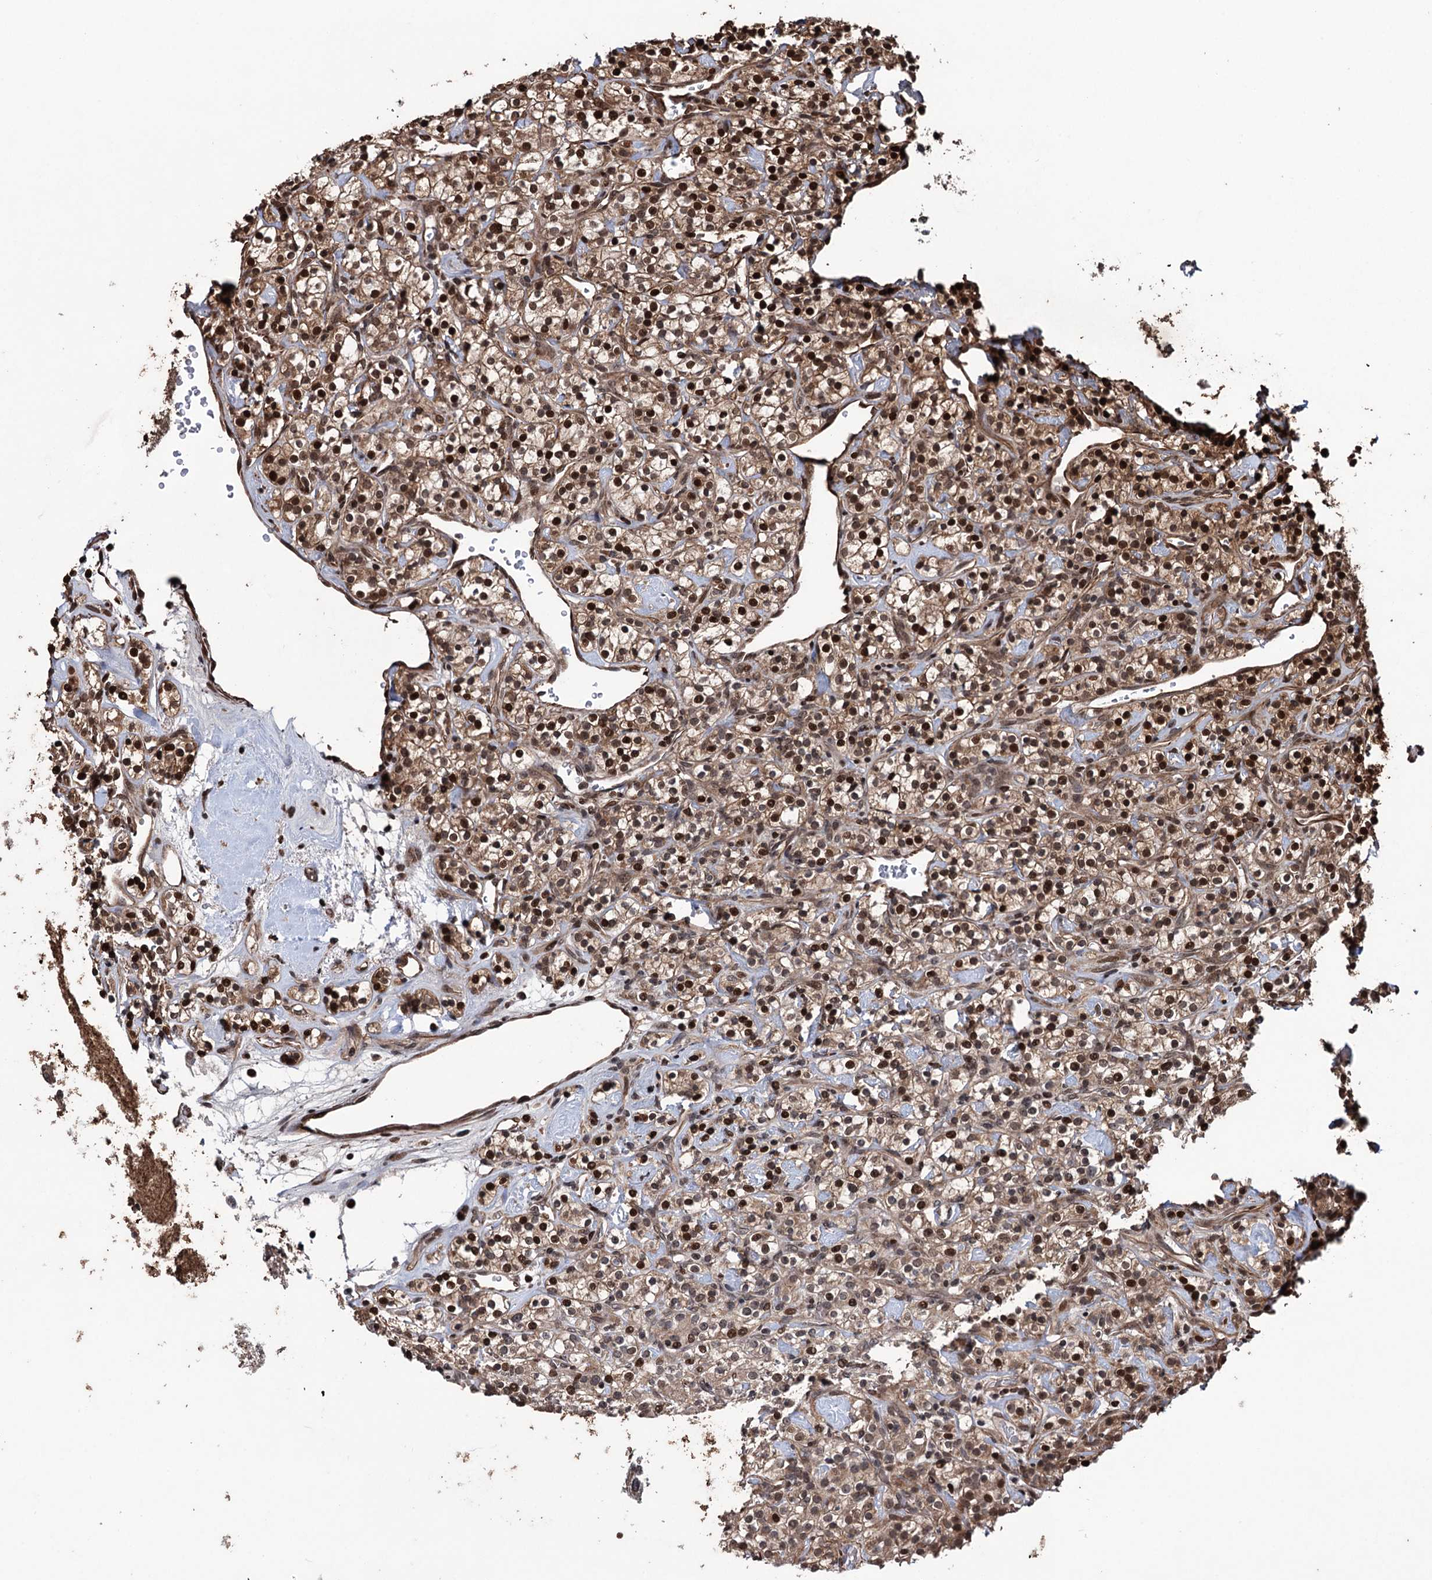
{"staining": {"intensity": "strong", "quantity": ">75%", "location": "cytoplasmic/membranous,nuclear"}, "tissue": "renal cancer", "cell_type": "Tumor cells", "image_type": "cancer", "snomed": [{"axis": "morphology", "description": "Adenocarcinoma, NOS"}, {"axis": "topography", "description": "Kidney"}], "caption": "A brown stain highlights strong cytoplasmic/membranous and nuclear positivity of a protein in renal adenocarcinoma tumor cells.", "gene": "EYA4", "patient": {"sex": "male", "age": 77}}